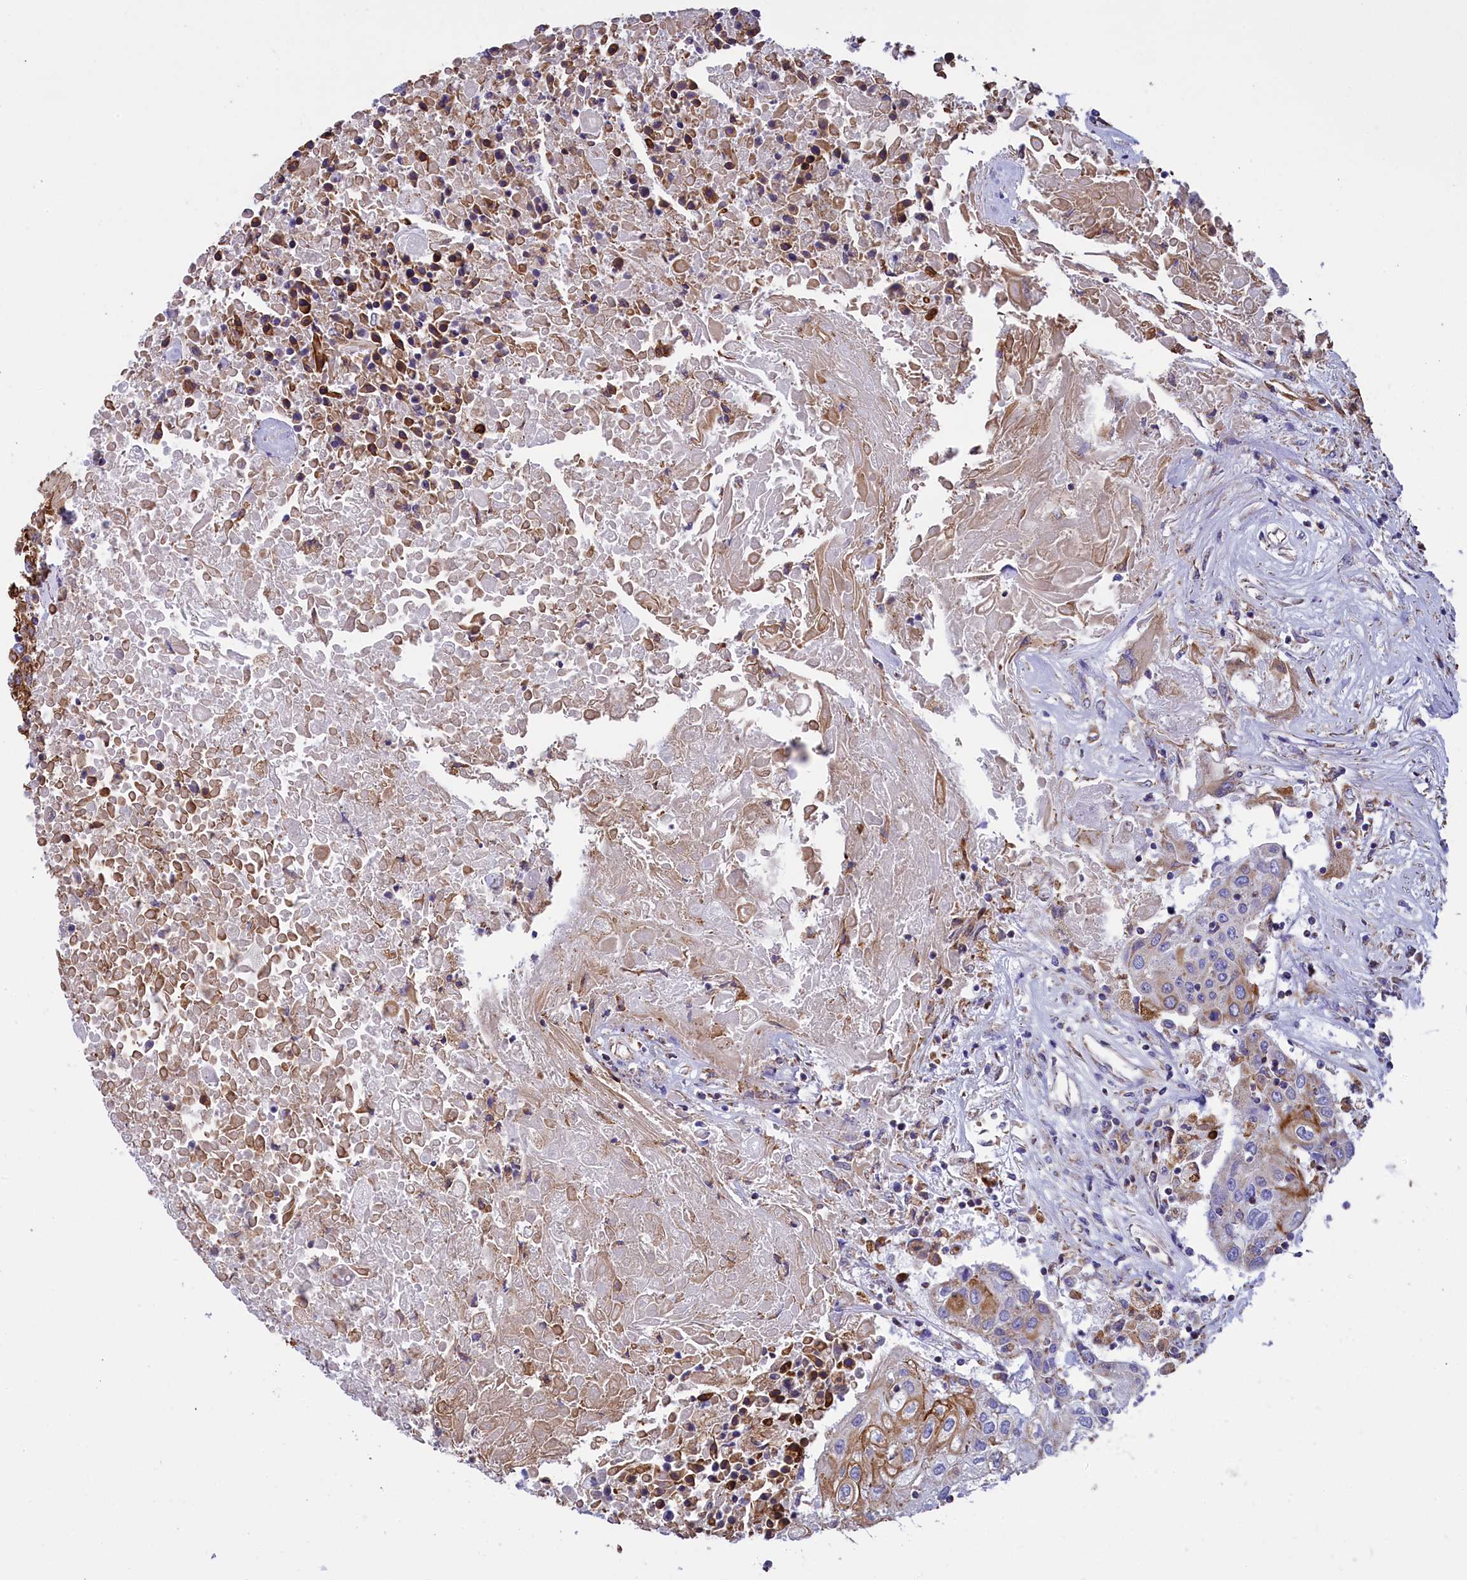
{"staining": {"intensity": "moderate", "quantity": "25%-75%", "location": "cytoplasmic/membranous"}, "tissue": "urothelial cancer", "cell_type": "Tumor cells", "image_type": "cancer", "snomed": [{"axis": "morphology", "description": "Urothelial carcinoma, High grade"}, {"axis": "topography", "description": "Urinary bladder"}], "caption": "About 25%-75% of tumor cells in human high-grade urothelial carcinoma reveal moderate cytoplasmic/membranous protein expression as visualized by brown immunohistochemical staining.", "gene": "GATB", "patient": {"sex": "female", "age": 85}}